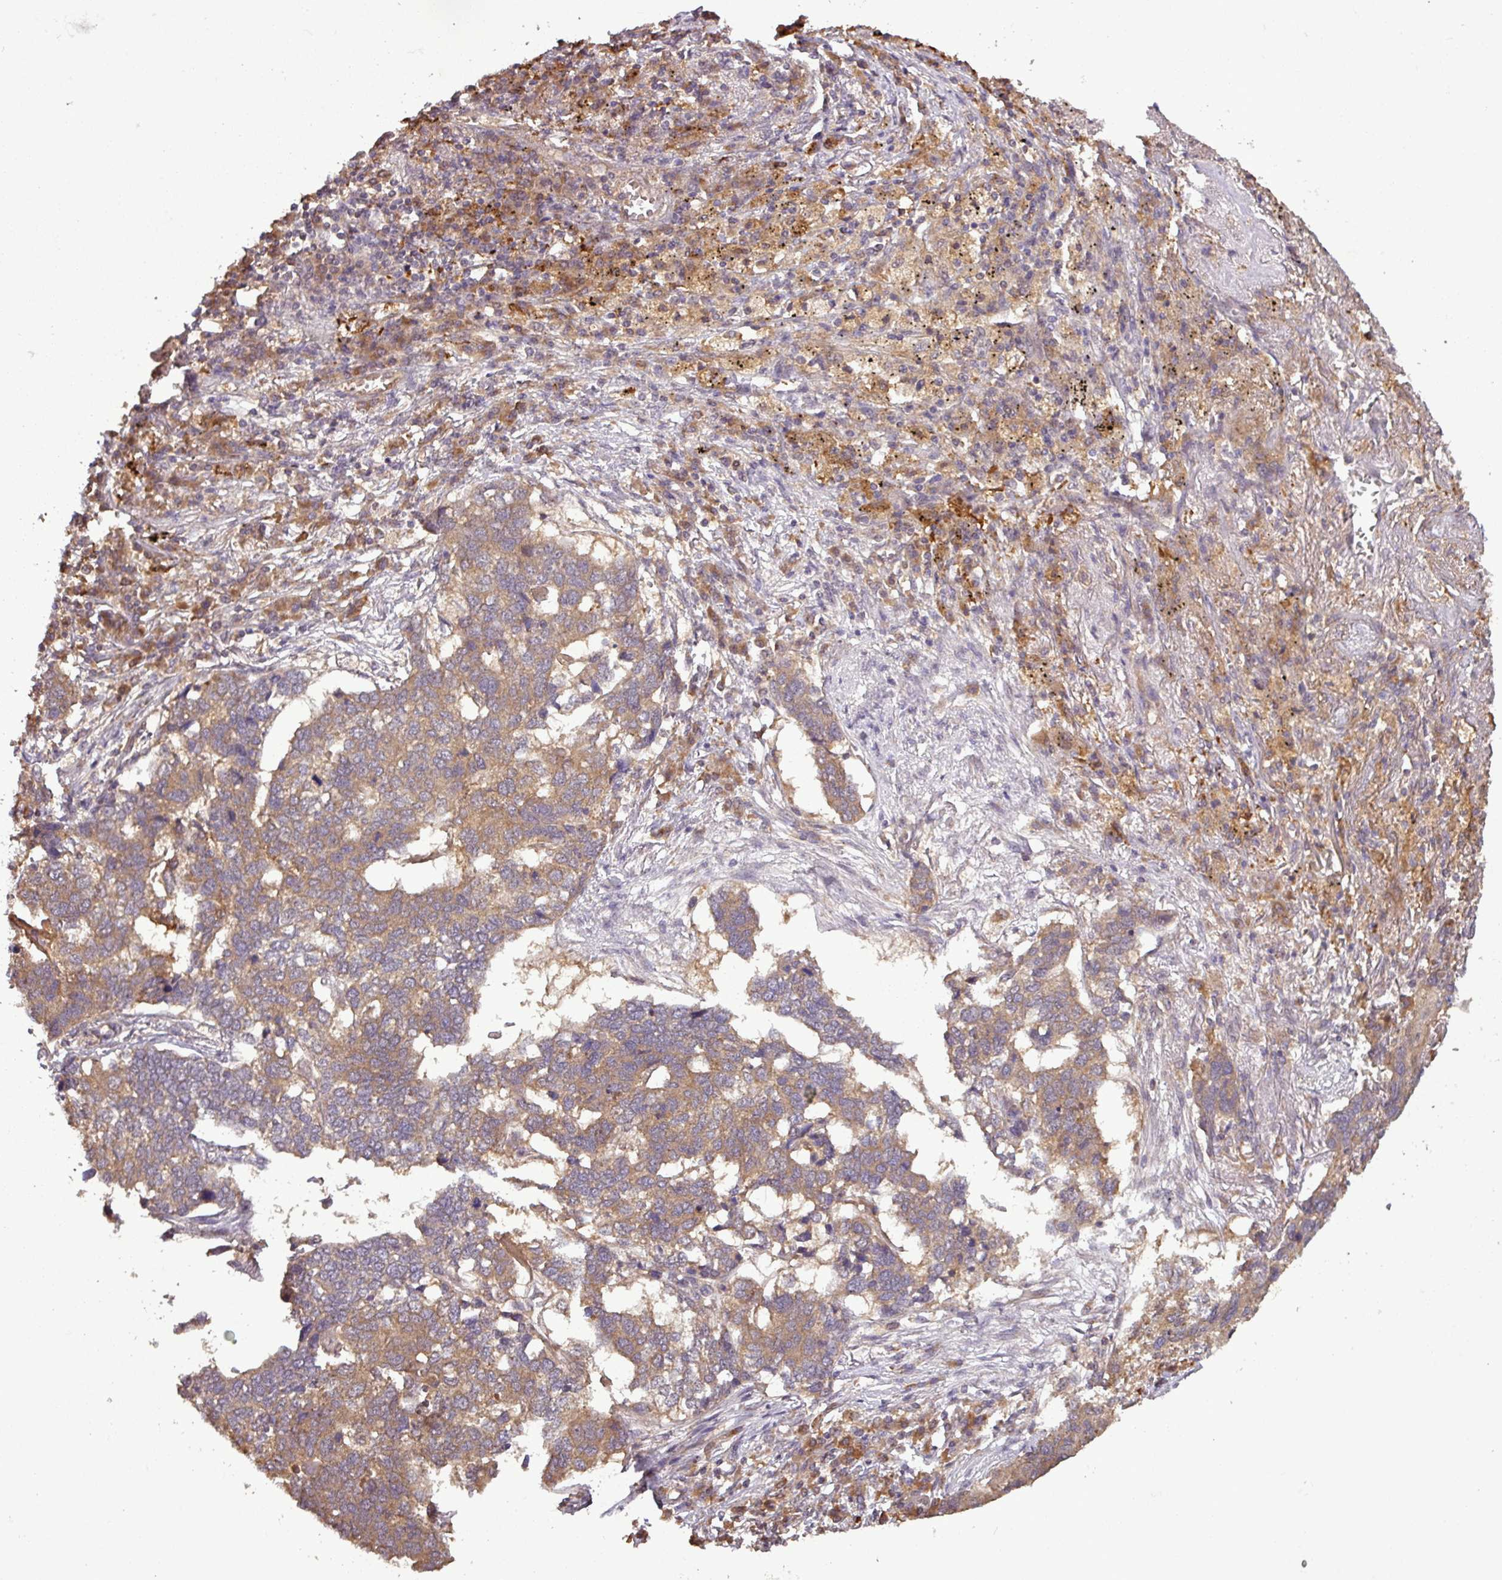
{"staining": {"intensity": "moderate", "quantity": "25%-75%", "location": "cytoplasmic/membranous"}, "tissue": "lung cancer", "cell_type": "Tumor cells", "image_type": "cancer", "snomed": [{"axis": "morphology", "description": "Squamous cell carcinoma, NOS"}, {"axis": "topography", "description": "Lung"}], "caption": "The micrograph exhibits a brown stain indicating the presence of a protein in the cytoplasmic/membranous of tumor cells in squamous cell carcinoma (lung). (brown staining indicates protein expression, while blue staining denotes nuclei).", "gene": "NT5C3A", "patient": {"sex": "female", "age": 63}}